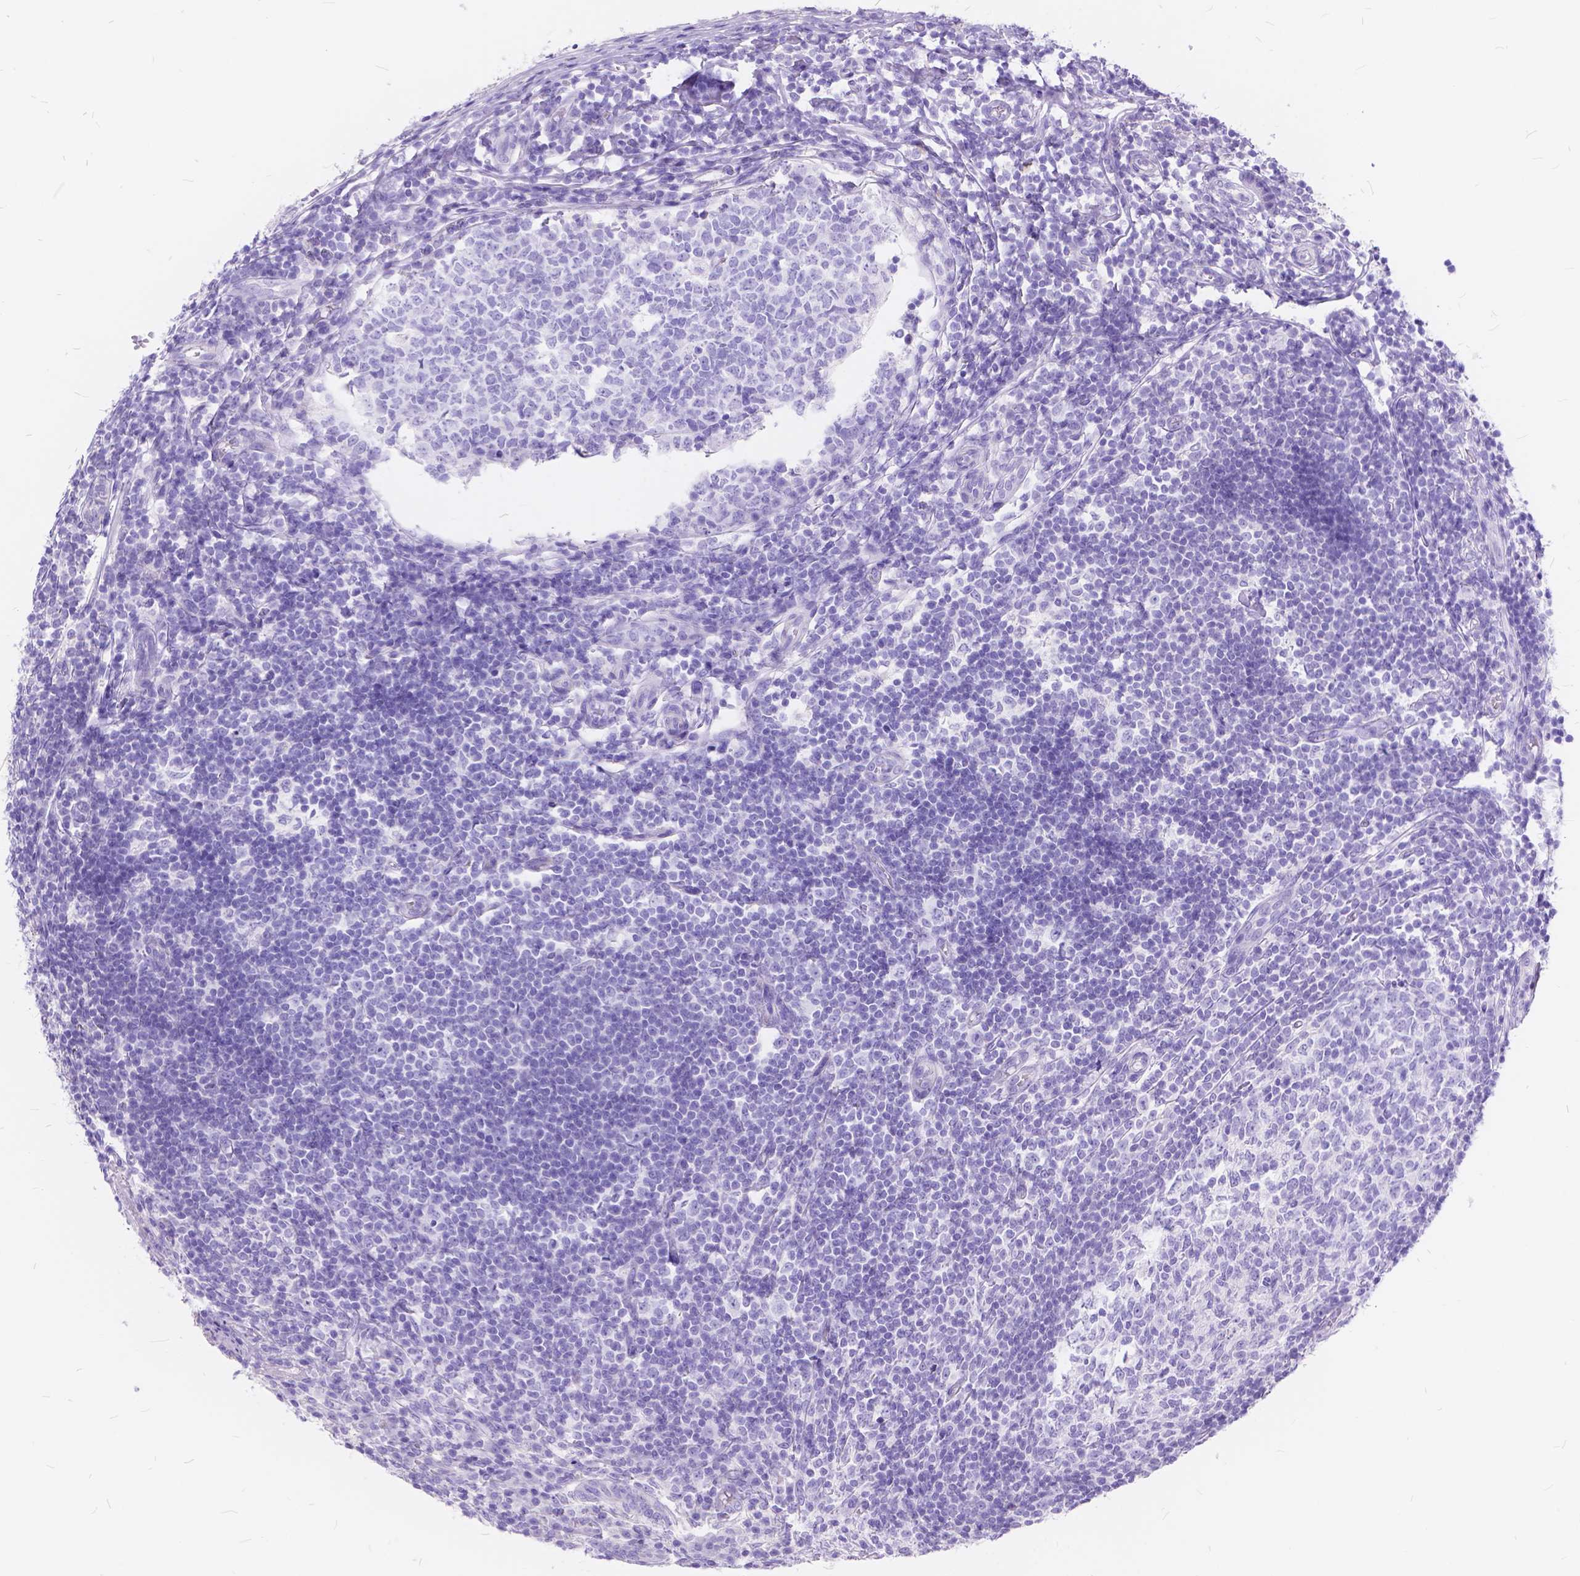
{"staining": {"intensity": "negative", "quantity": "none", "location": "none"}, "tissue": "appendix", "cell_type": "Glandular cells", "image_type": "normal", "snomed": [{"axis": "morphology", "description": "Normal tissue, NOS"}, {"axis": "topography", "description": "Appendix"}], "caption": "The histopathology image demonstrates no significant staining in glandular cells of appendix.", "gene": "FOXL2", "patient": {"sex": "male", "age": 18}}